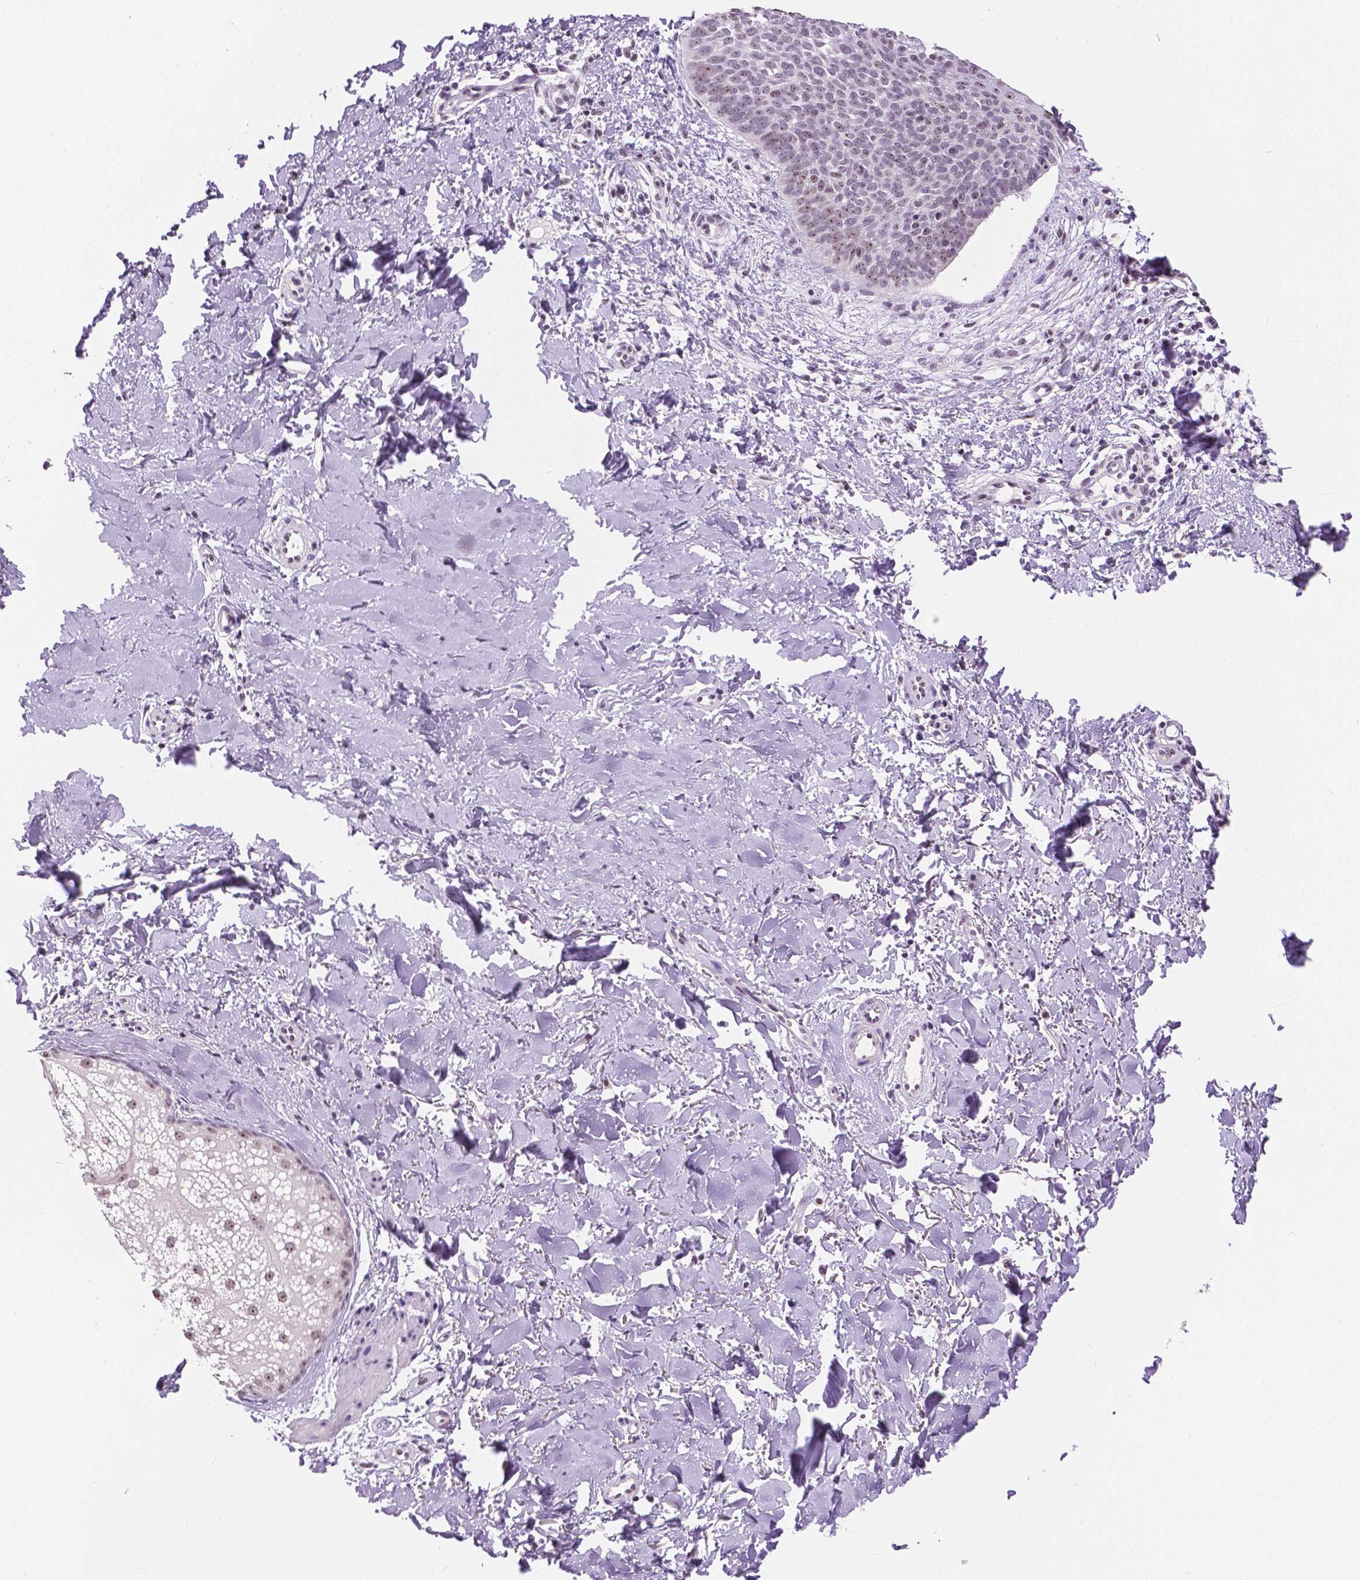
{"staining": {"intensity": "weak", "quantity": "<25%", "location": "nuclear"}, "tissue": "skin cancer", "cell_type": "Tumor cells", "image_type": "cancer", "snomed": [{"axis": "morphology", "description": "Basal cell carcinoma"}, {"axis": "topography", "description": "Skin"}], "caption": "Immunohistochemistry image of neoplastic tissue: basal cell carcinoma (skin) stained with DAB (3,3'-diaminobenzidine) demonstrates no significant protein expression in tumor cells.", "gene": "NHP2", "patient": {"sex": "male", "age": 57}}